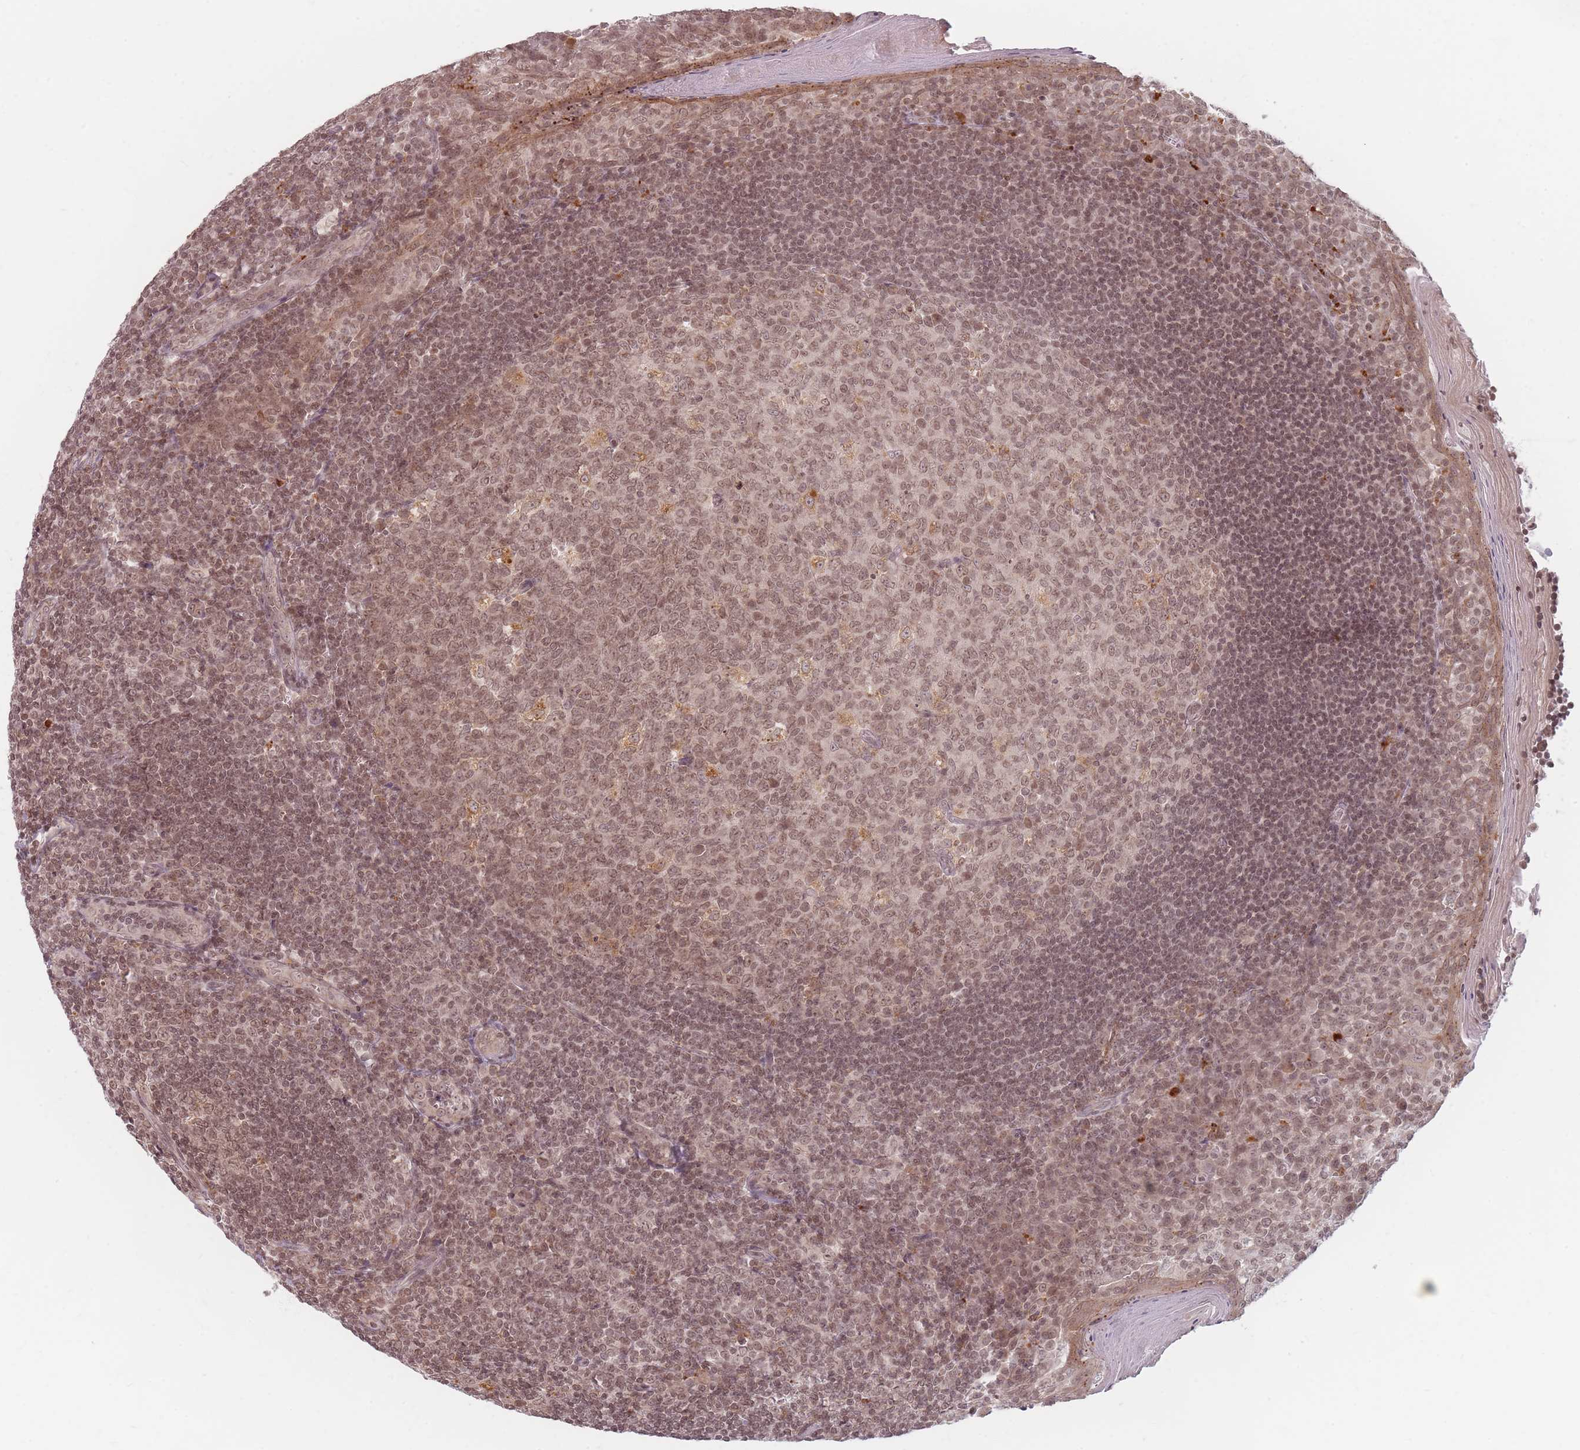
{"staining": {"intensity": "weak", "quantity": ">75%", "location": "nuclear"}, "tissue": "tonsil", "cell_type": "Germinal center cells", "image_type": "normal", "snomed": [{"axis": "morphology", "description": "Normal tissue, NOS"}, {"axis": "topography", "description": "Tonsil"}], "caption": "A brown stain shows weak nuclear expression of a protein in germinal center cells of benign tonsil. (Brightfield microscopy of DAB IHC at high magnification).", "gene": "SPATA45", "patient": {"sex": "male", "age": 27}}